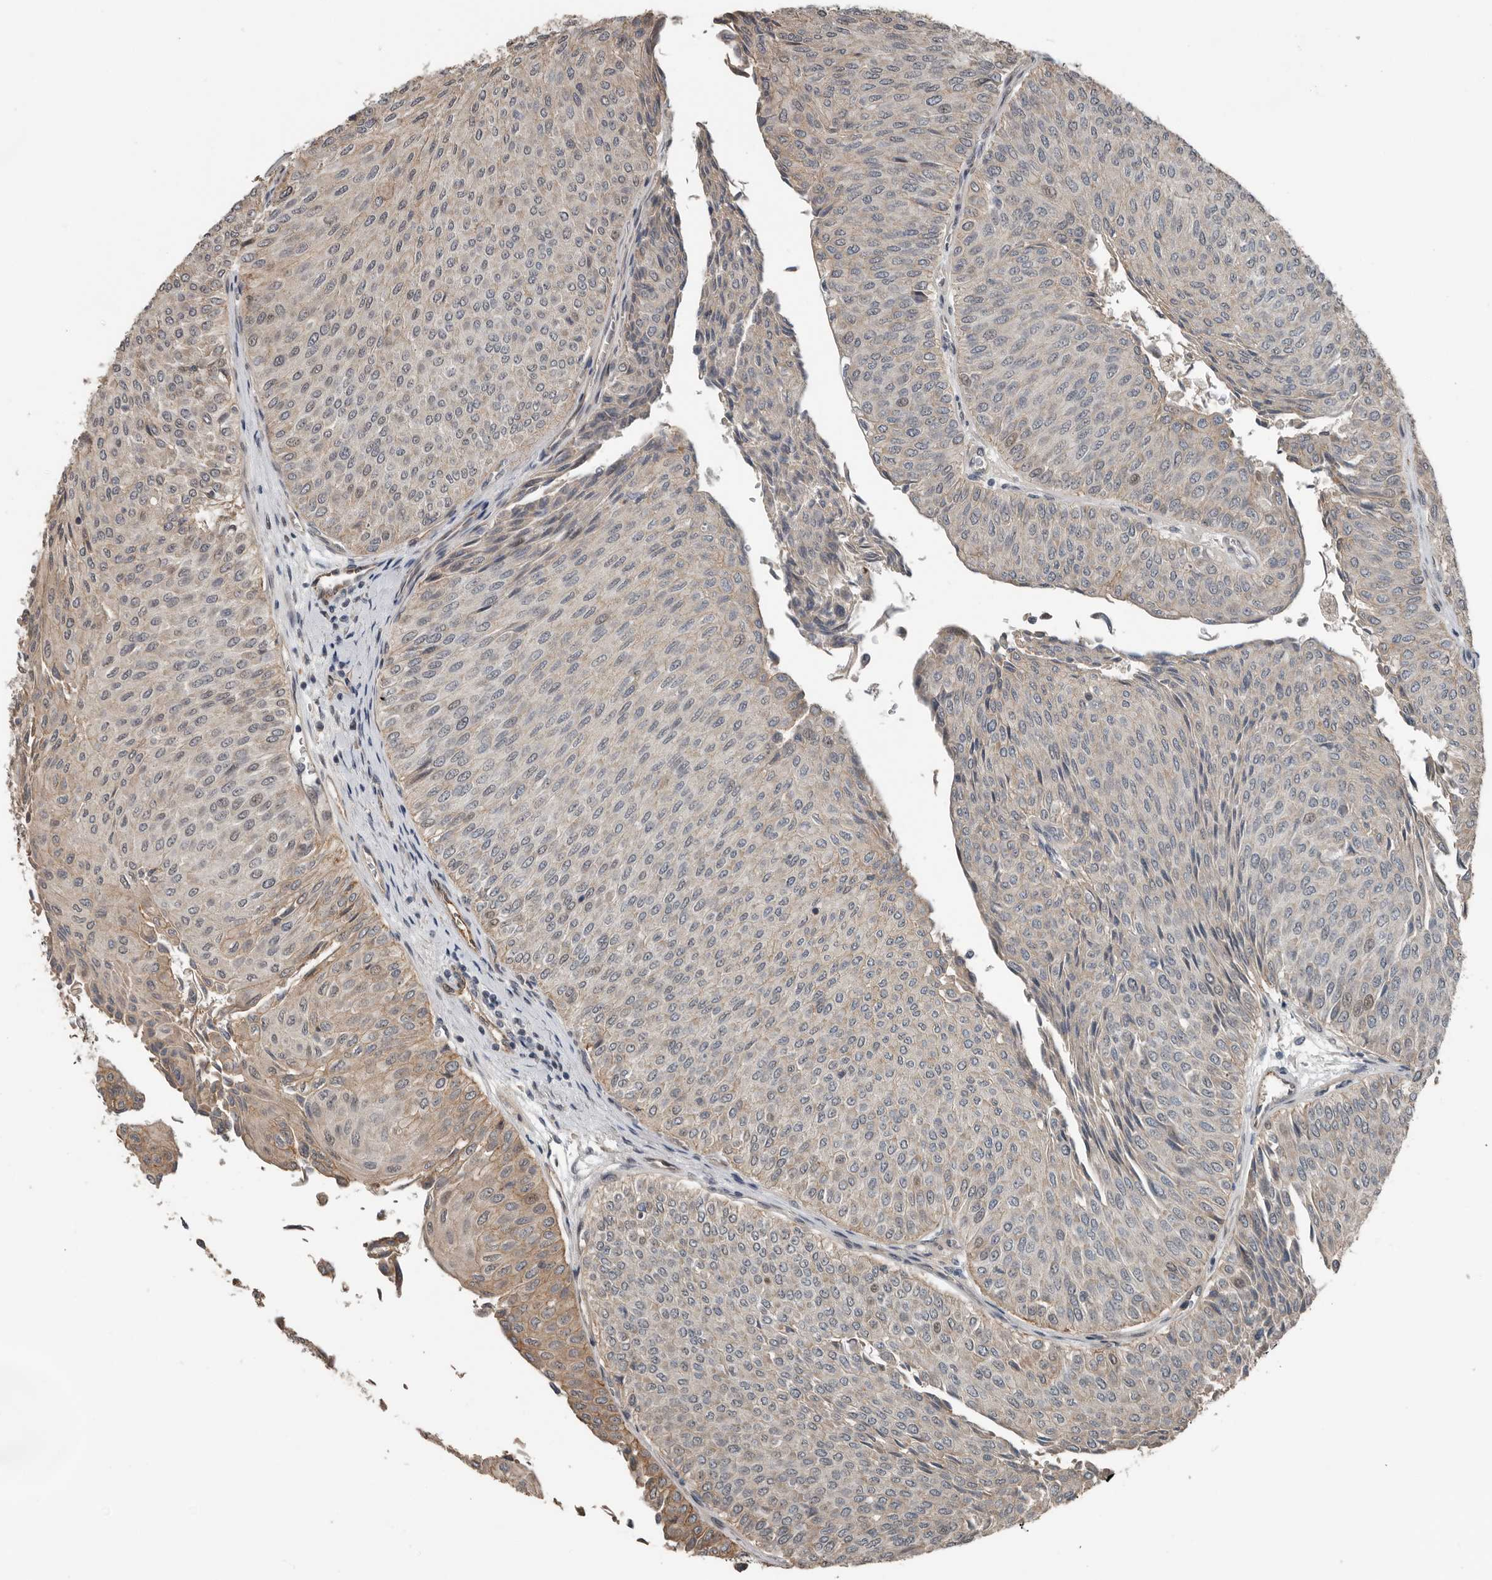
{"staining": {"intensity": "moderate", "quantity": "<25%", "location": "cytoplasmic/membranous,nuclear"}, "tissue": "urothelial cancer", "cell_type": "Tumor cells", "image_type": "cancer", "snomed": [{"axis": "morphology", "description": "Urothelial carcinoma, Low grade"}, {"axis": "topography", "description": "Urinary bladder"}], "caption": "The micrograph exhibits staining of low-grade urothelial carcinoma, revealing moderate cytoplasmic/membranous and nuclear protein staining (brown color) within tumor cells. (DAB (3,3'-diaminobenzidine) IHC with brightfield microscopy, high magnification).", "gene": "YOD1", "patient": {"sex": "male", "age": 78}}